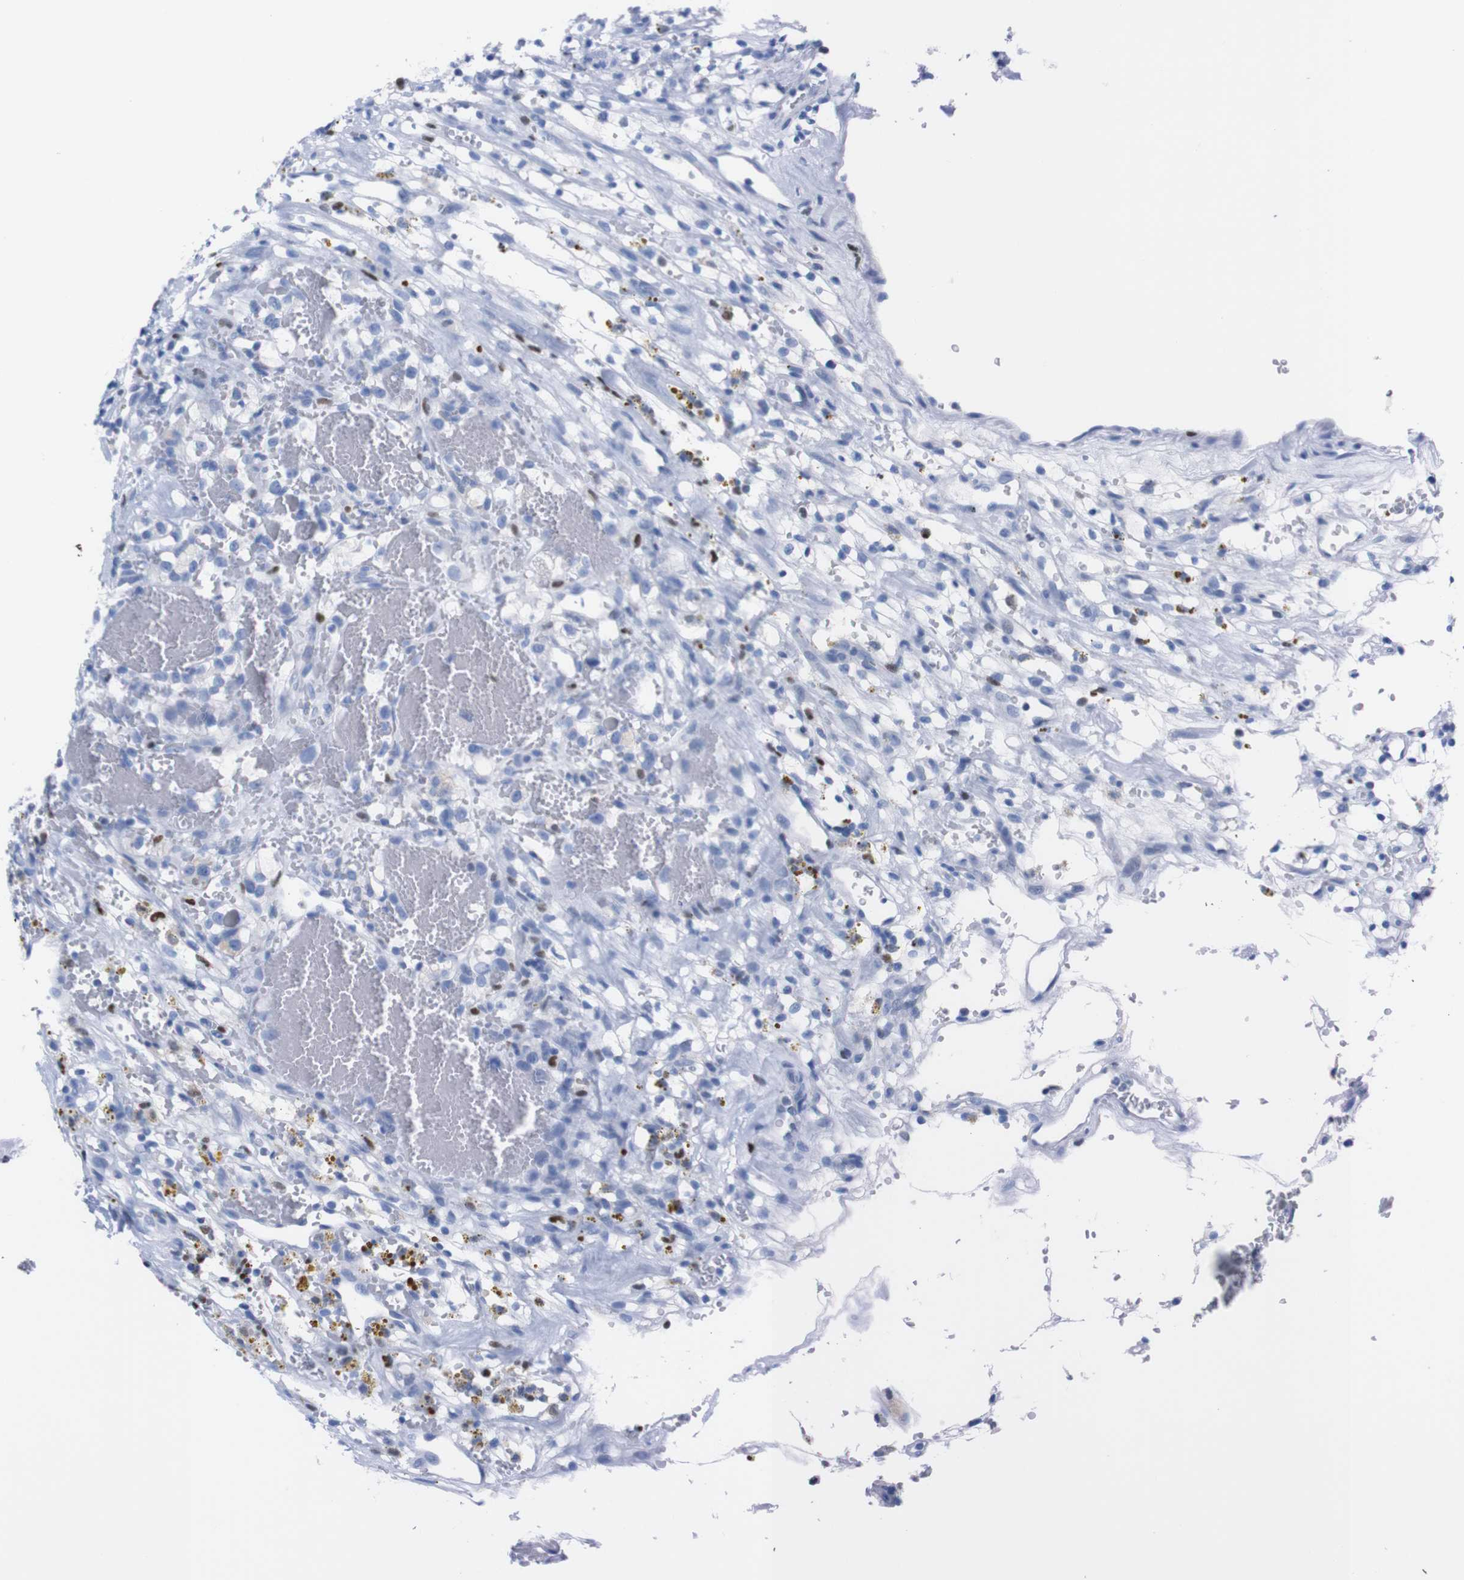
{"staining": {"intensity": "negative", "quantity": "none", "location": "none"}, "tissue": "renal cancer", "cell_type": "Tumor cells", "image_type": "cancer", "snomed": [{"axis": "morphology", "description": "Adenocarcinoma, NOS"}, {"axis": "topography", "description": "Kidney"}], "caption": "Immunohistochemical staining of human adenocarcinoma (renal) reveals no significant staining in tumor cells.", "gene": "P2RY12", "patient": {"sex": "female", "age": 57}}